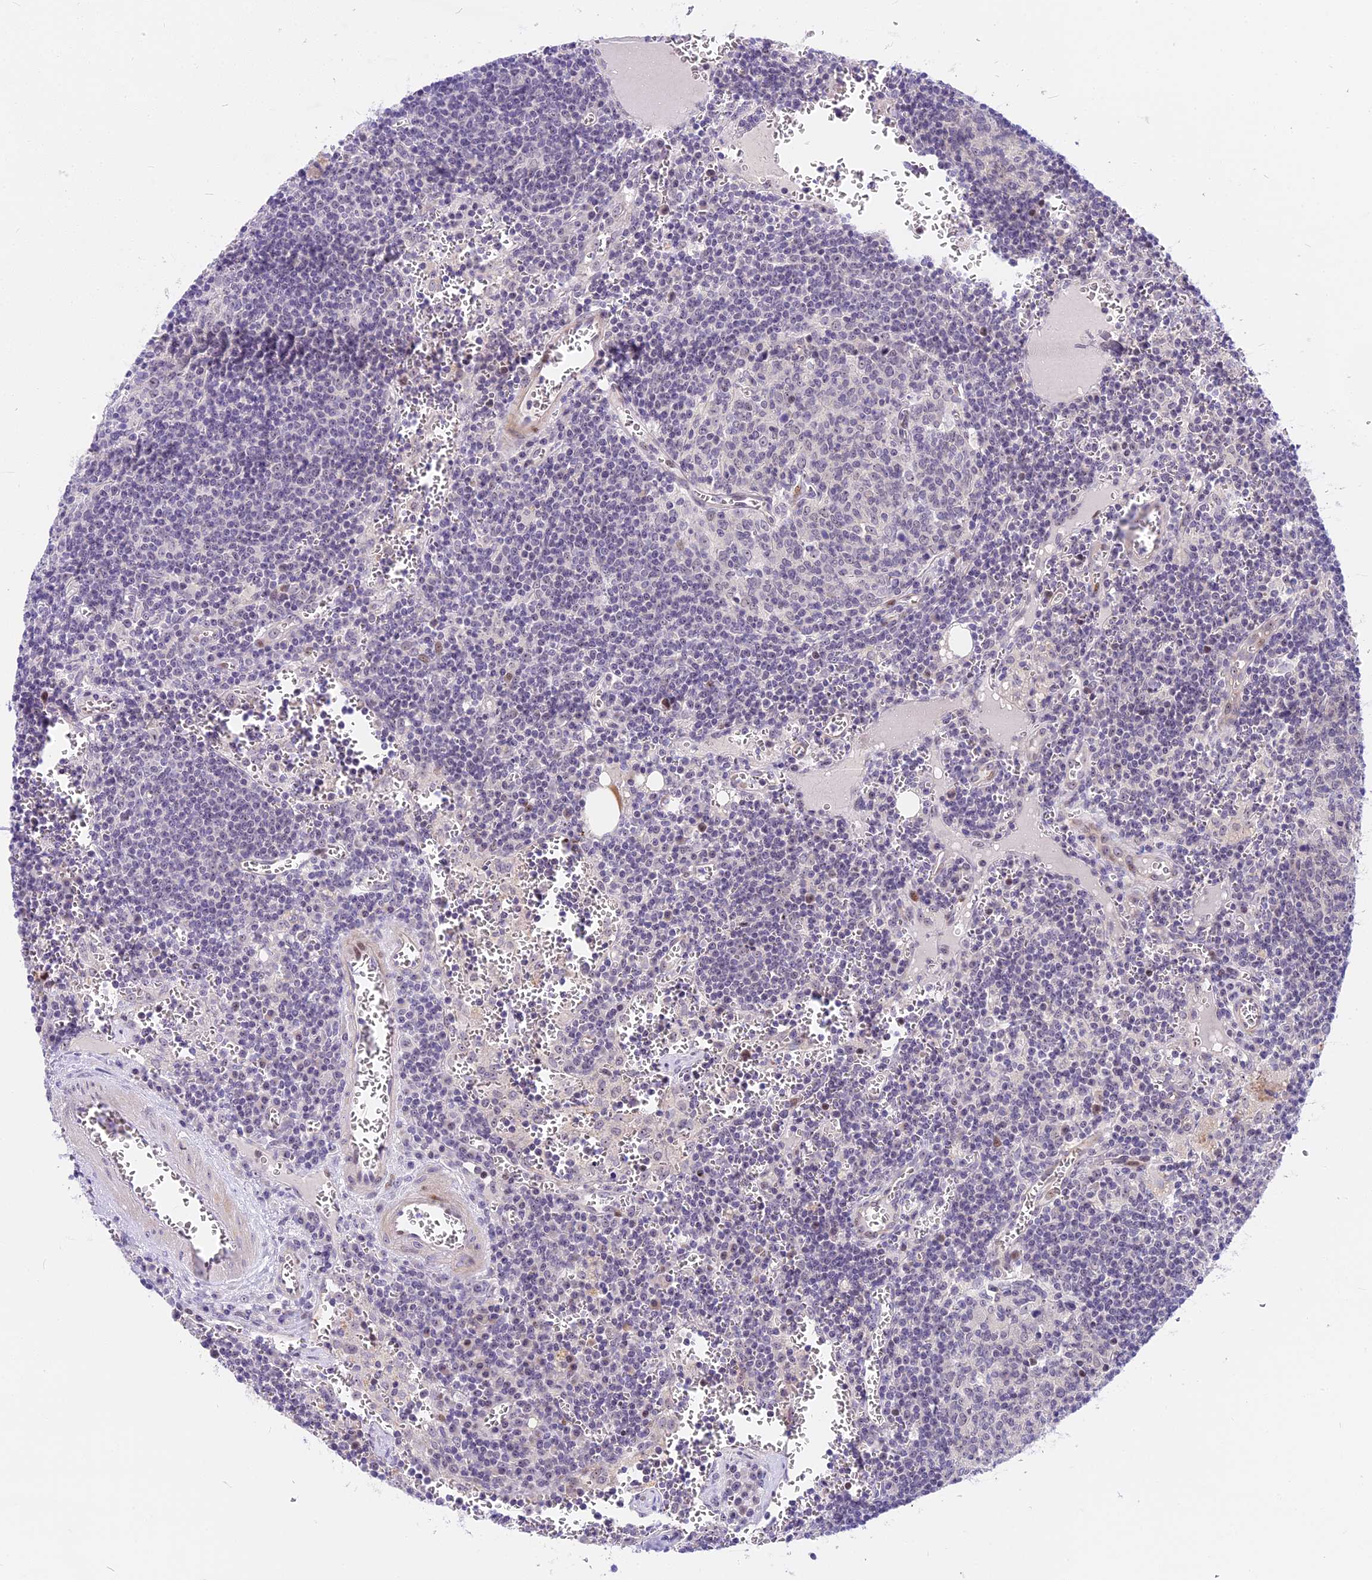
{"staining": {"intensity": "negative", "quantity": "none", "location": "none"}, "tissue": "lymph node", "cell_type": "Germinal center cells", "image_type": "normal", "snomed": [{"axis": "morphology", "description": "Normal tissue, NOS"}, {"axis": "topography", "description": "Lymph node"}], "caption": "An image of human lymph node is negative for staining in germinal center cells.", "gene": "MIDN", "patient": {"sex": "female", "age": 73}}